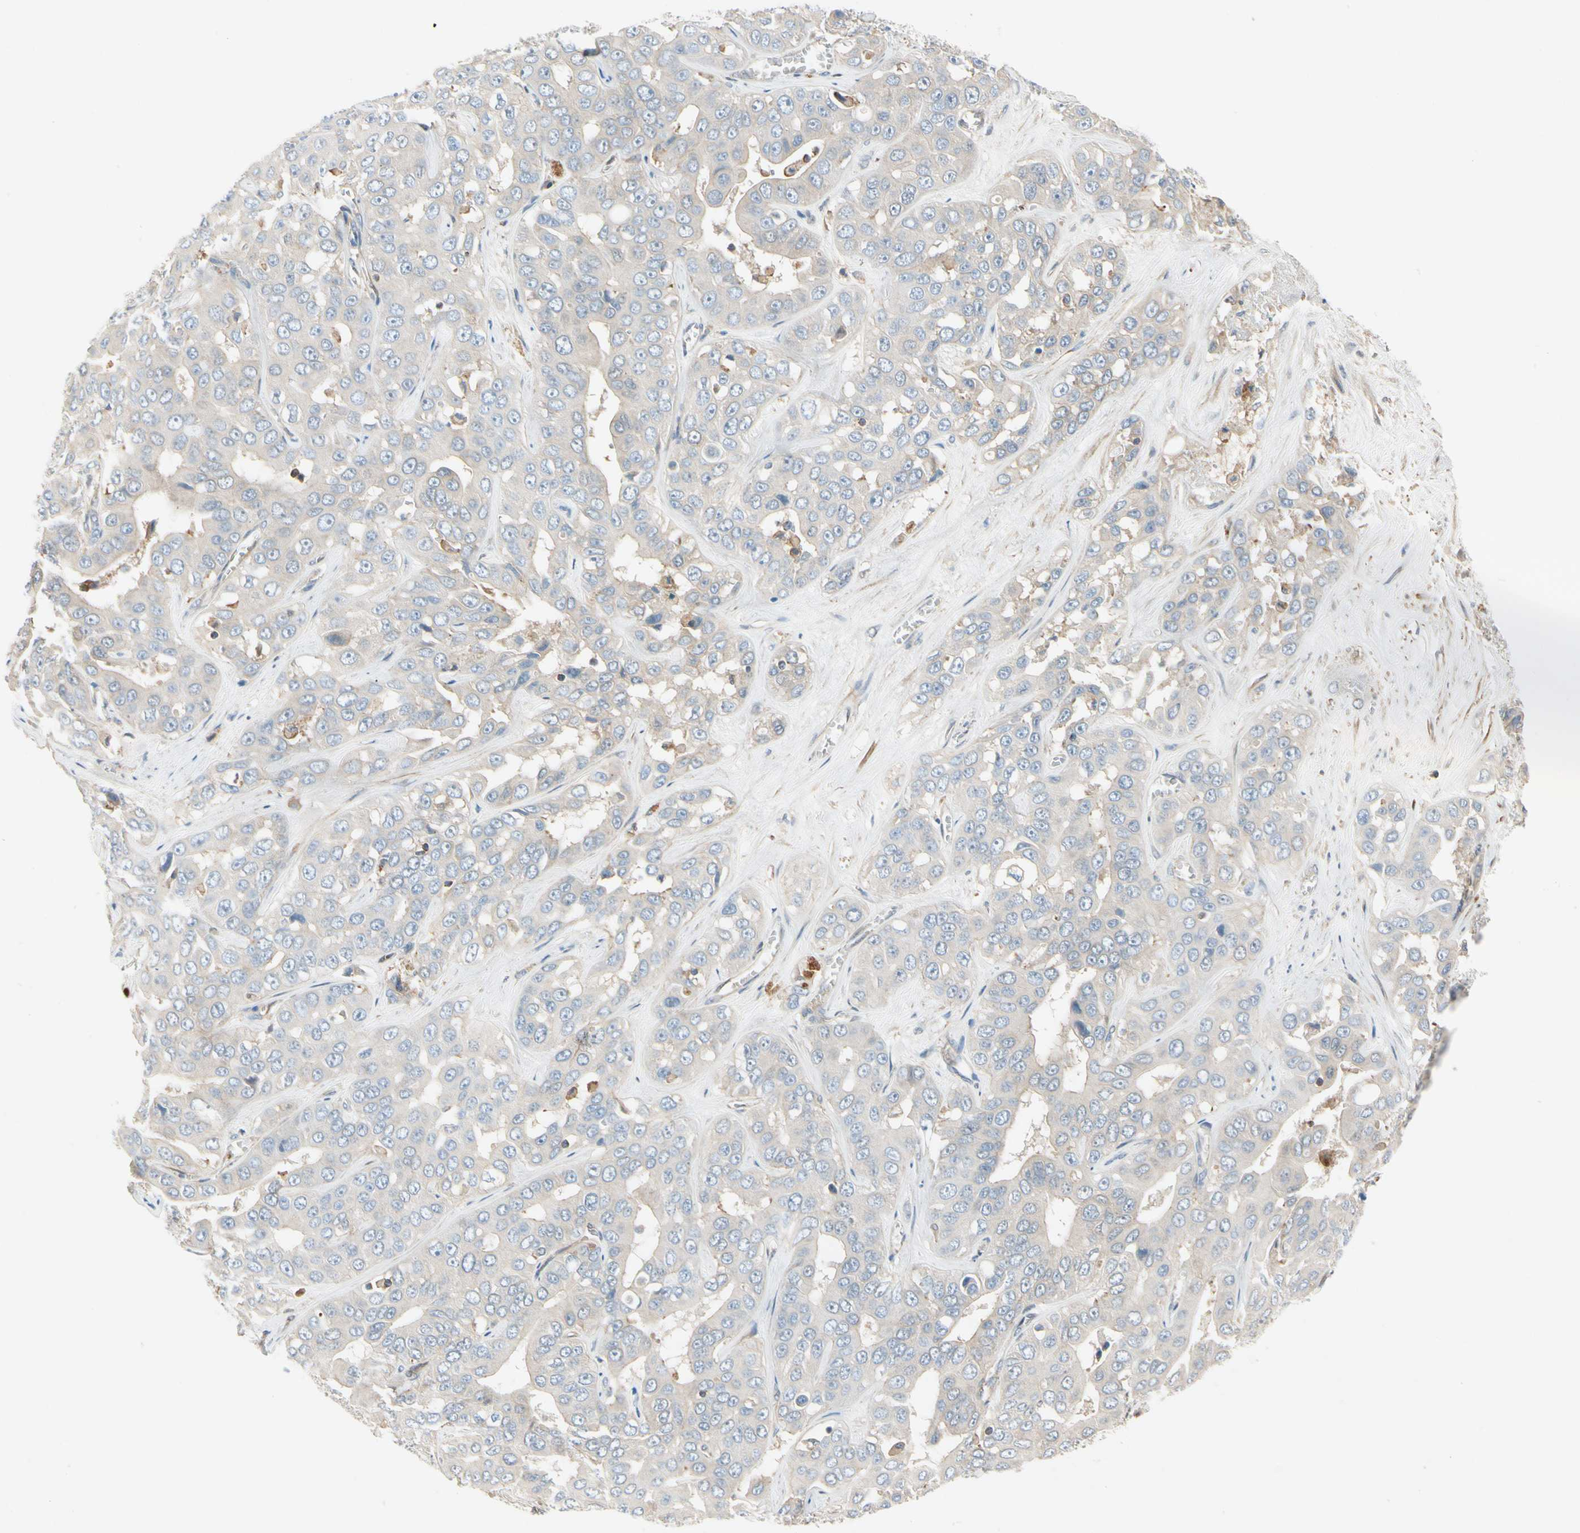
{"staining": {"intensity": "weak", "quantity": ">75%", "location": "cytoplasmic/membranous"}, "tissue": "liver cancer", "cell_type": "Tumor cells", "image_type": "cancer", "snomed": [{"axis": "morphology", "description": "Cholangiocarcinoma"}, {"axis": "topography", "description": "Liver"}], "caption": "Protein staining demonstrates weak cytoplasmic/membranous positivity in about >75% of tumor cells in liver cancer. The protein of interest is stained brown, and the nuclei are stained in blue (DAB (3,3'-diaminobenzidine) IHC with brightfield microscopy, high magnification).", "gene": "WIPI1", "patient": {"sex": "female", "age": 52}}